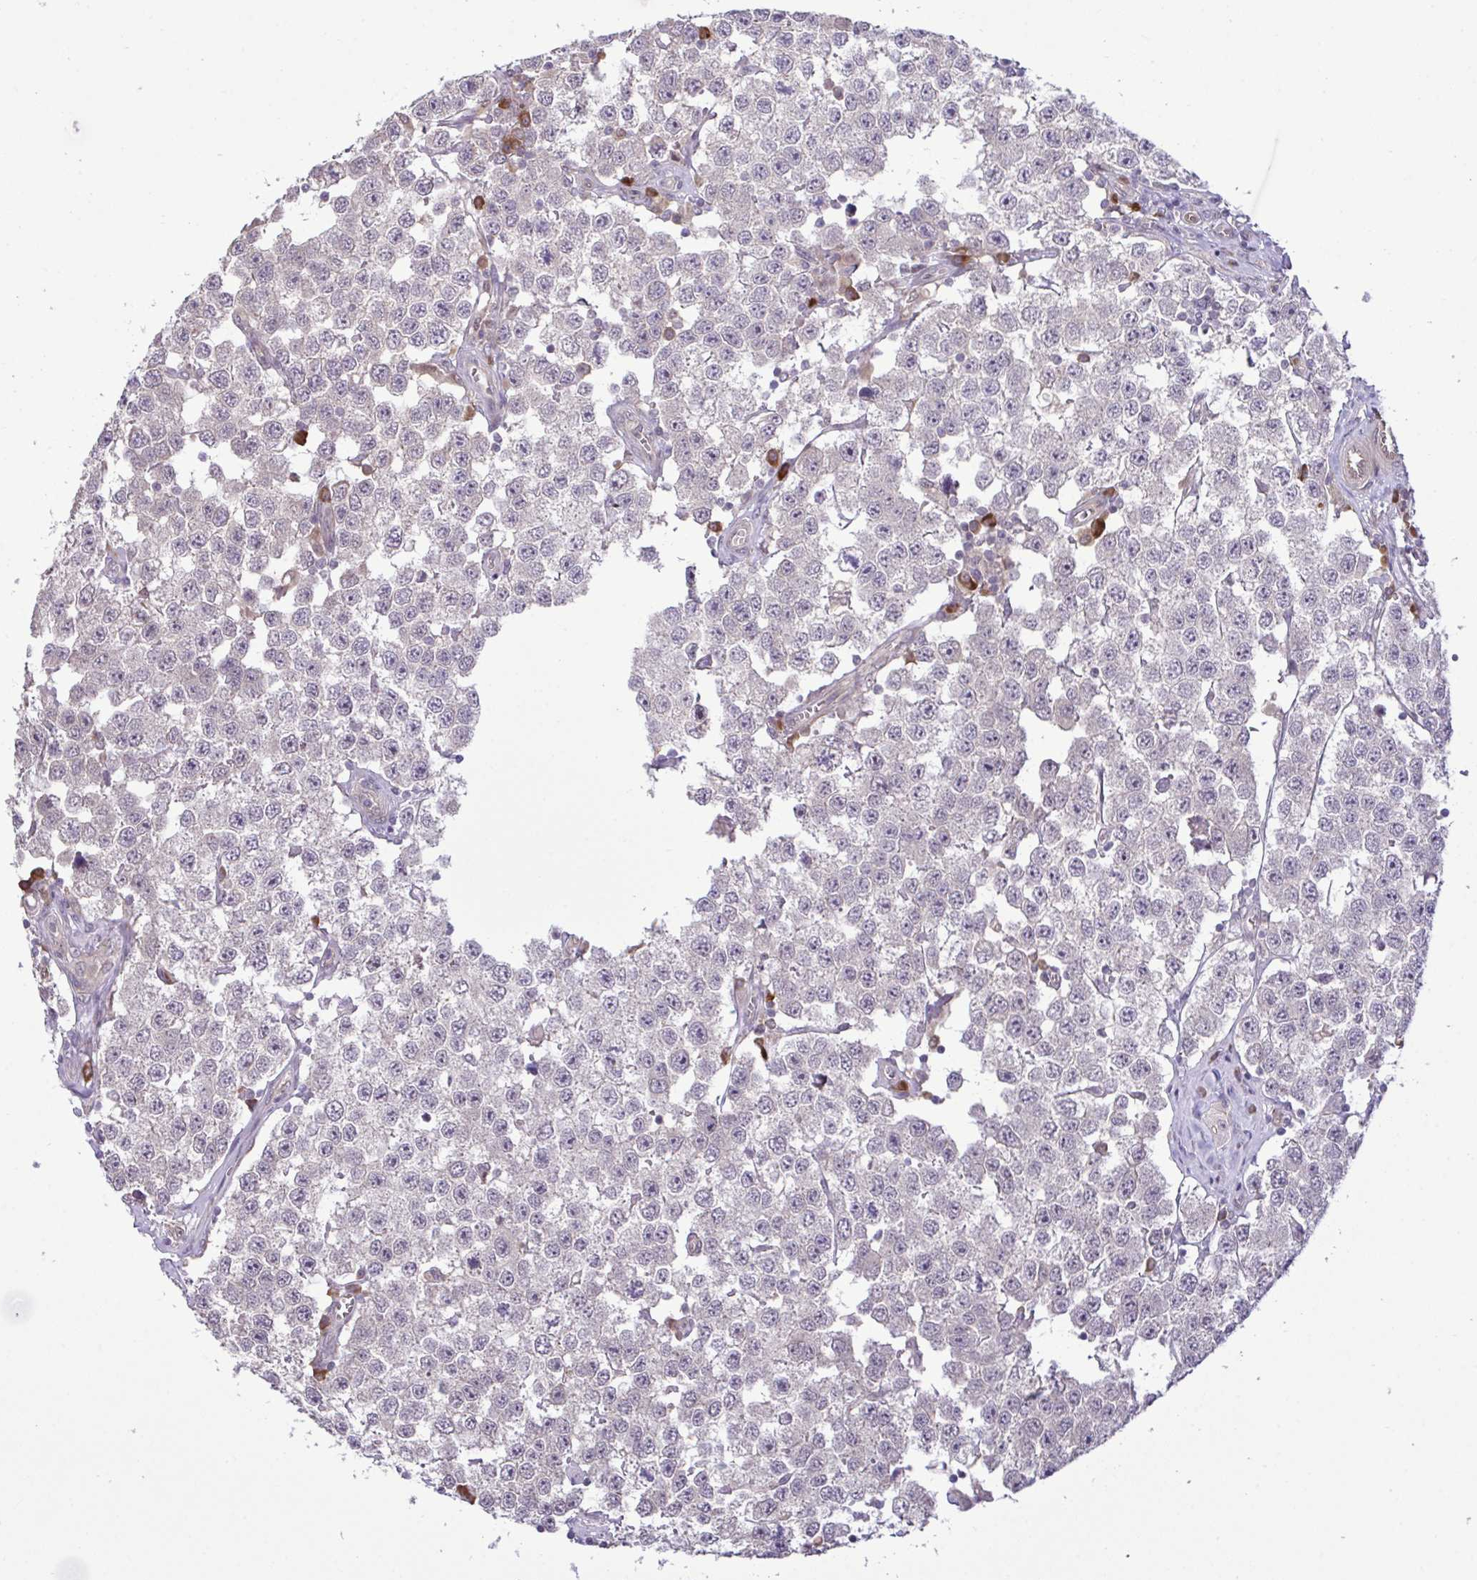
{"staining": {"intensity": "negative", "quantity": "none", "location": "none"}, "tissue": "testis cancer", "cell_type": "Tumor cells", "image_type": "cancer", "snomed": [{"axis": "morphology", "description": "Seminoma, NOS"}, {"axis": "topography", "description": "Testis"}], "caption": "Immunohistochemical staining of testis cancer (seminoma) exhibits no significant staining in tumor cells.", "gene": "CMPK1", "patient": {"sex": "male", "age": 34}}